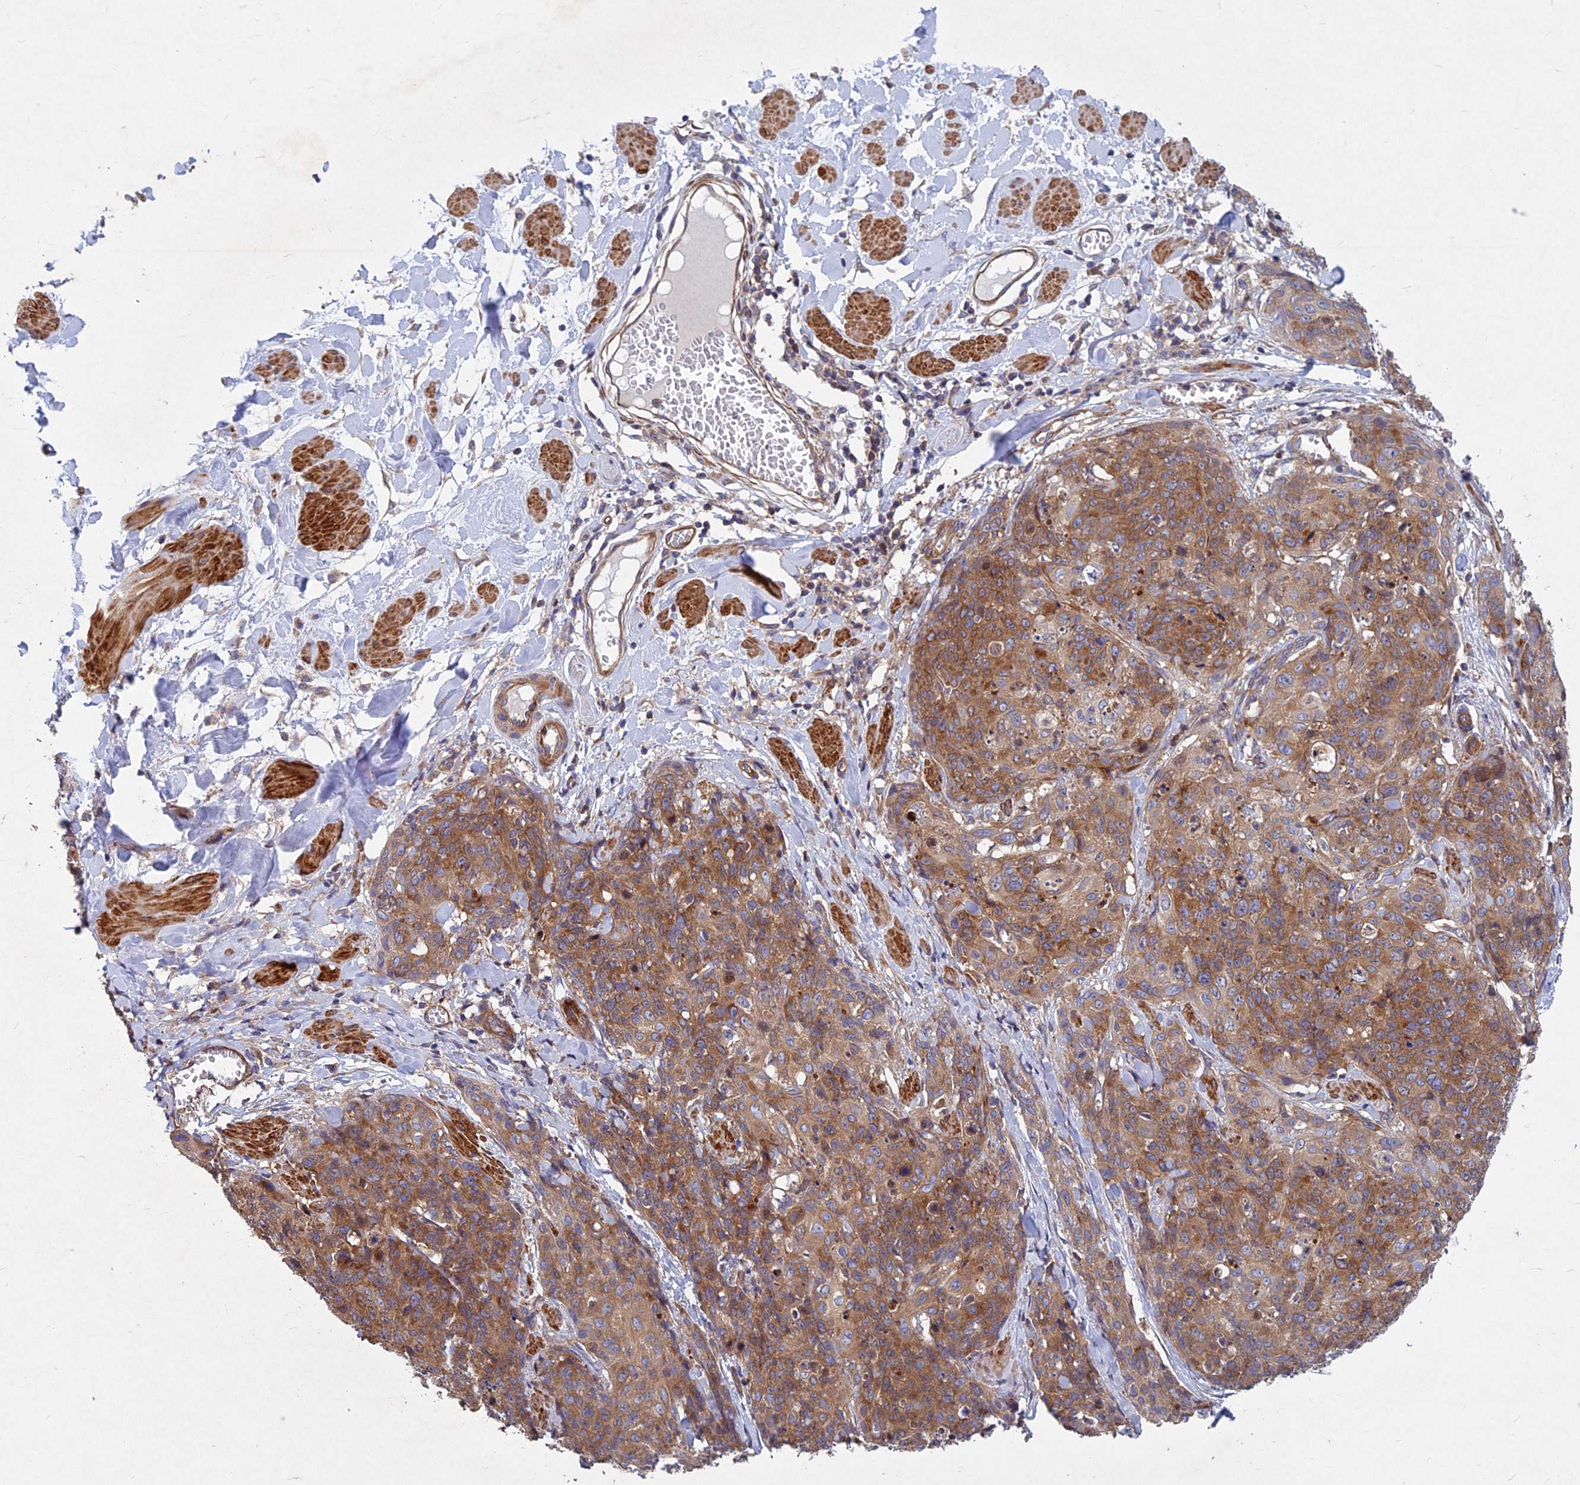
{"staining": {"intensity": "moderate", "quantity": ">75%", "location": "cytoplasmic/membranous"}, "tissue": "skin cancer", "cell_type": "Tumor cells", "image_type": "cancer", "snomed": [{"axis": "morphology", "description": "Squamous cell carcinoma, NOS"}, {"axis": "topography", "description": "Skin"}, {"axis": "topography", "description": "Vulva"}], "caption": "IHC (DAB (3,3'-diaminobenzidine)) staining of human skin cancer (squamous cell carcinoma) exhibits moderate cytoplasmic/membranous protein staining in about >75% of tumor cells. (Stains: DAB in brown, nuclei in blue, Microscopy: brightfield microscopy at high magnification).", "gene": "NCAPG", "patient": {"sex": "female", "age": 85}}